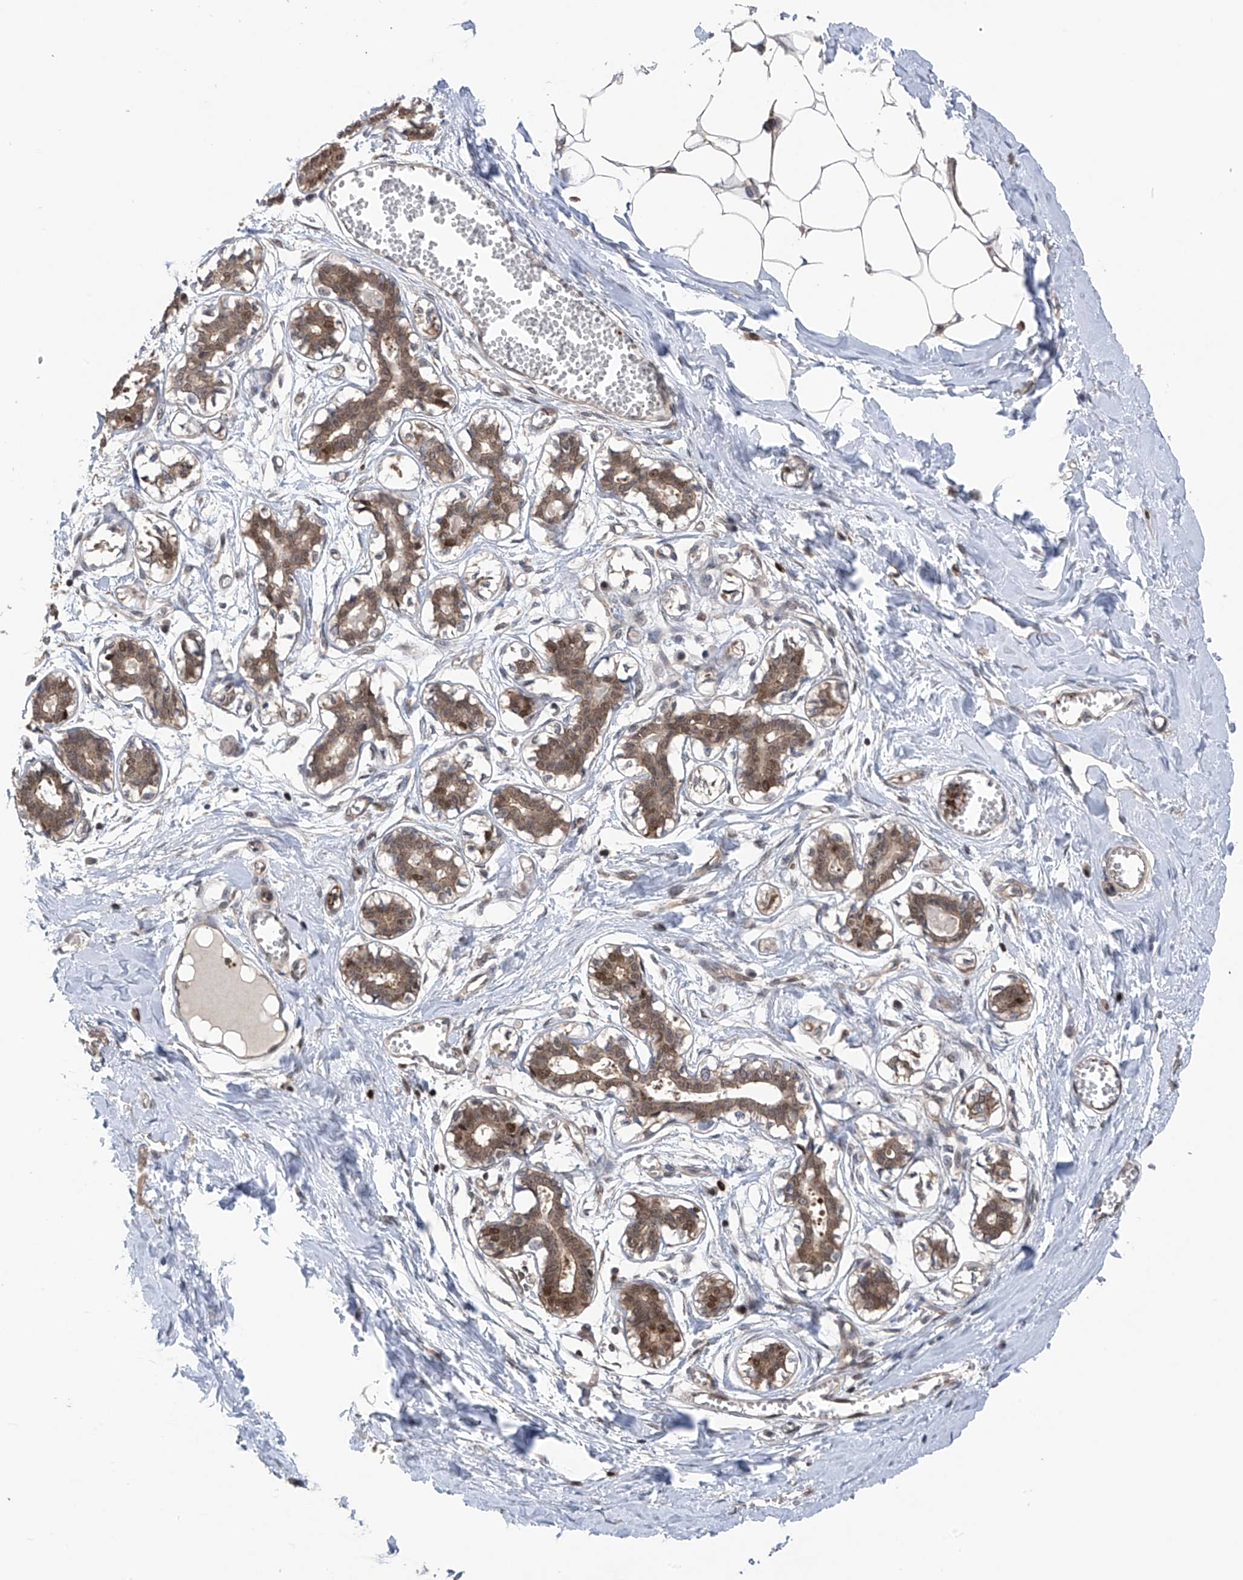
{"staining": {"intensity": "weak", "quantity": ">75%", "location": "nuclear"}, "tissue": "breast", "cell_type": "Adipocytes", "image_type": "normal", "snomed": [{"axis": "morphology", "description": "Normal tissue, NOS"}, {"axis": "topography", "description": "Breast"}], "caption": "This is a histology image of IHC staining of normal breast, which shows weak positivity in the nuclear of adipocytes.", "gene": "DNAJC9", "patient": {"sex": "female", "age": 27}}